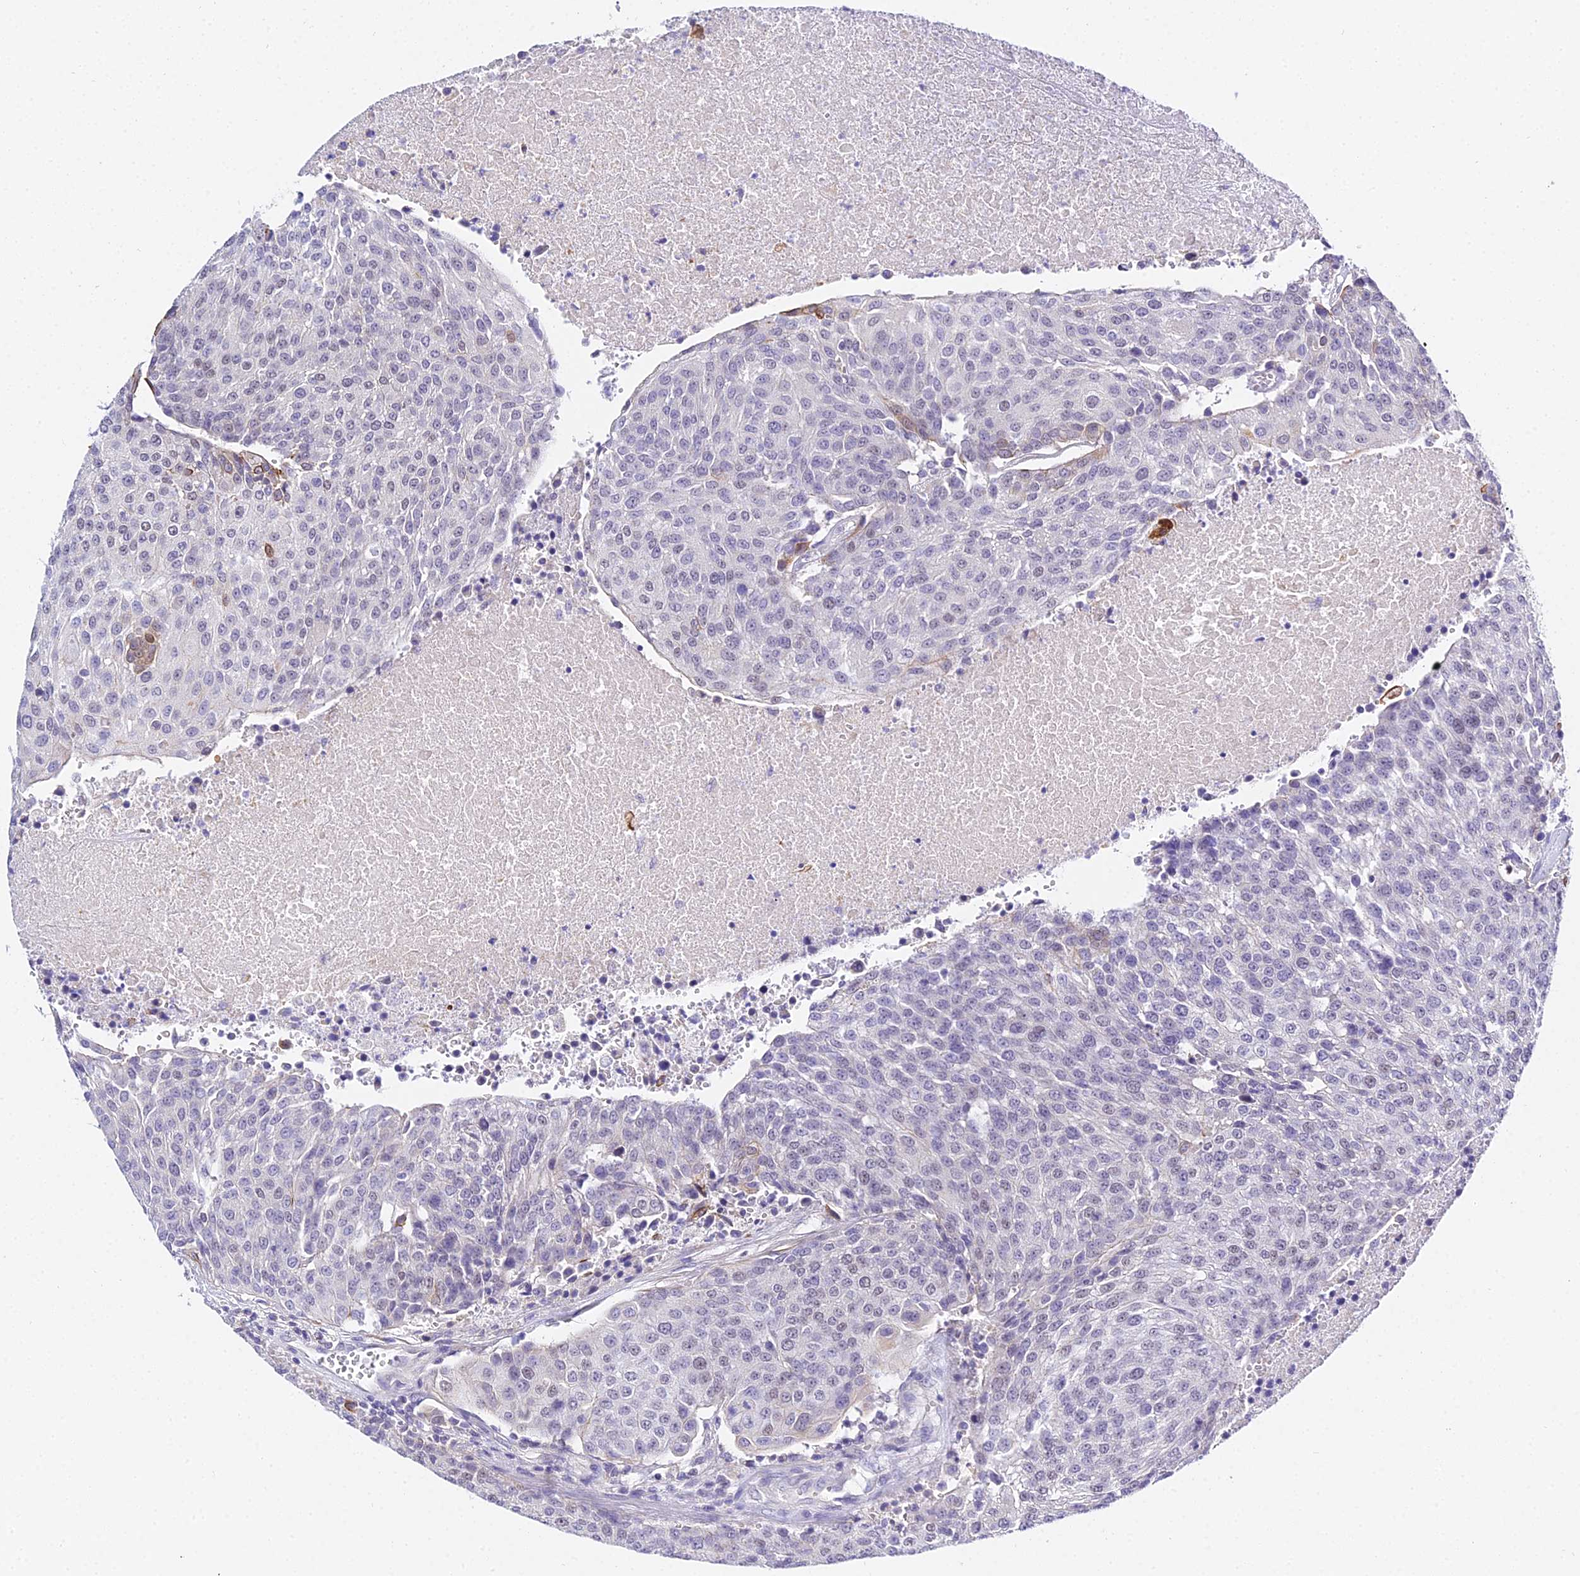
{"staining": {"intensity": "moderate", "quantity": "<25%", "location": "cytoplasmic/membranous"}, "tissue": "urothelial cancer", "cell_type": "Tumor cells", "image_type": "cancer", "snomed": [{"axis": "morphology", "description": "Urothelial carcinoma, High grade"}, {"axis": "topography", "description": "Urinary bladder"}], "caption": "Immunohistochemical staining of urothelial carcinoma (high-grade) reveals low levels of moderate cytoplasmic/membranous expression in approximately <25% of tumor cells.", "gene": "ZNF628", "patient": {"sex": "female", "age": 85}}